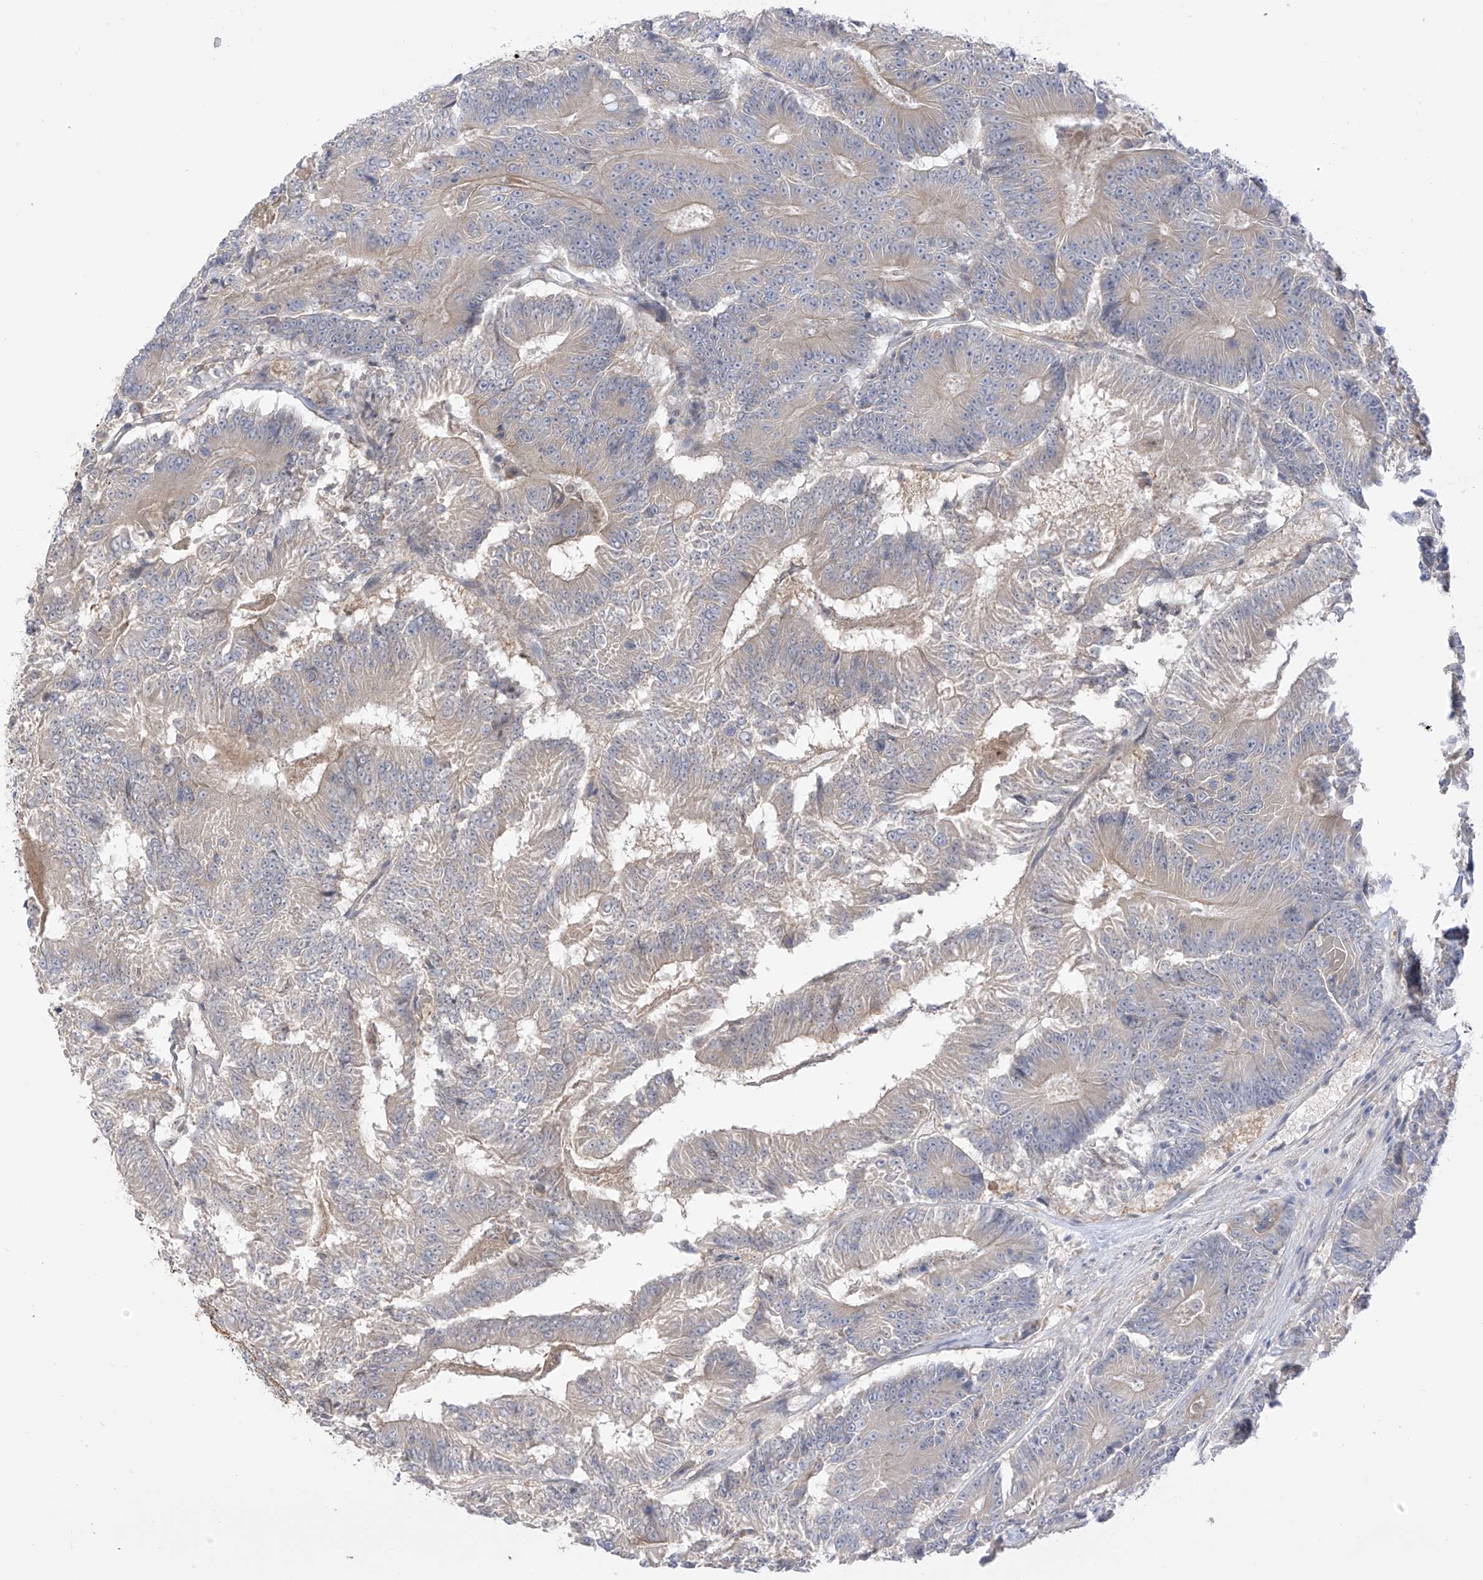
{"staining": {"intensity": "weak", "quantity": "25%-75%", "location": "cytoplasmic/membranous"}, "tissue": "colorectal cancer", "cell_type": "Tumor cells", "image_type": "cancer", "snomed": [{"axis": "morphology", "description": "Adenocarcinoma, NOS"}, {"axis": "topography", "description": "Colon"}], "caption": "Protein expression analysis of human colorectal cancer (adenocarcinoma) reveals weak cytoplasmic/membranous staining in approximately 25%-75% of tumor cells.", "gene": "EIPR1", "patient": {"sex": "male", "age": 83}}